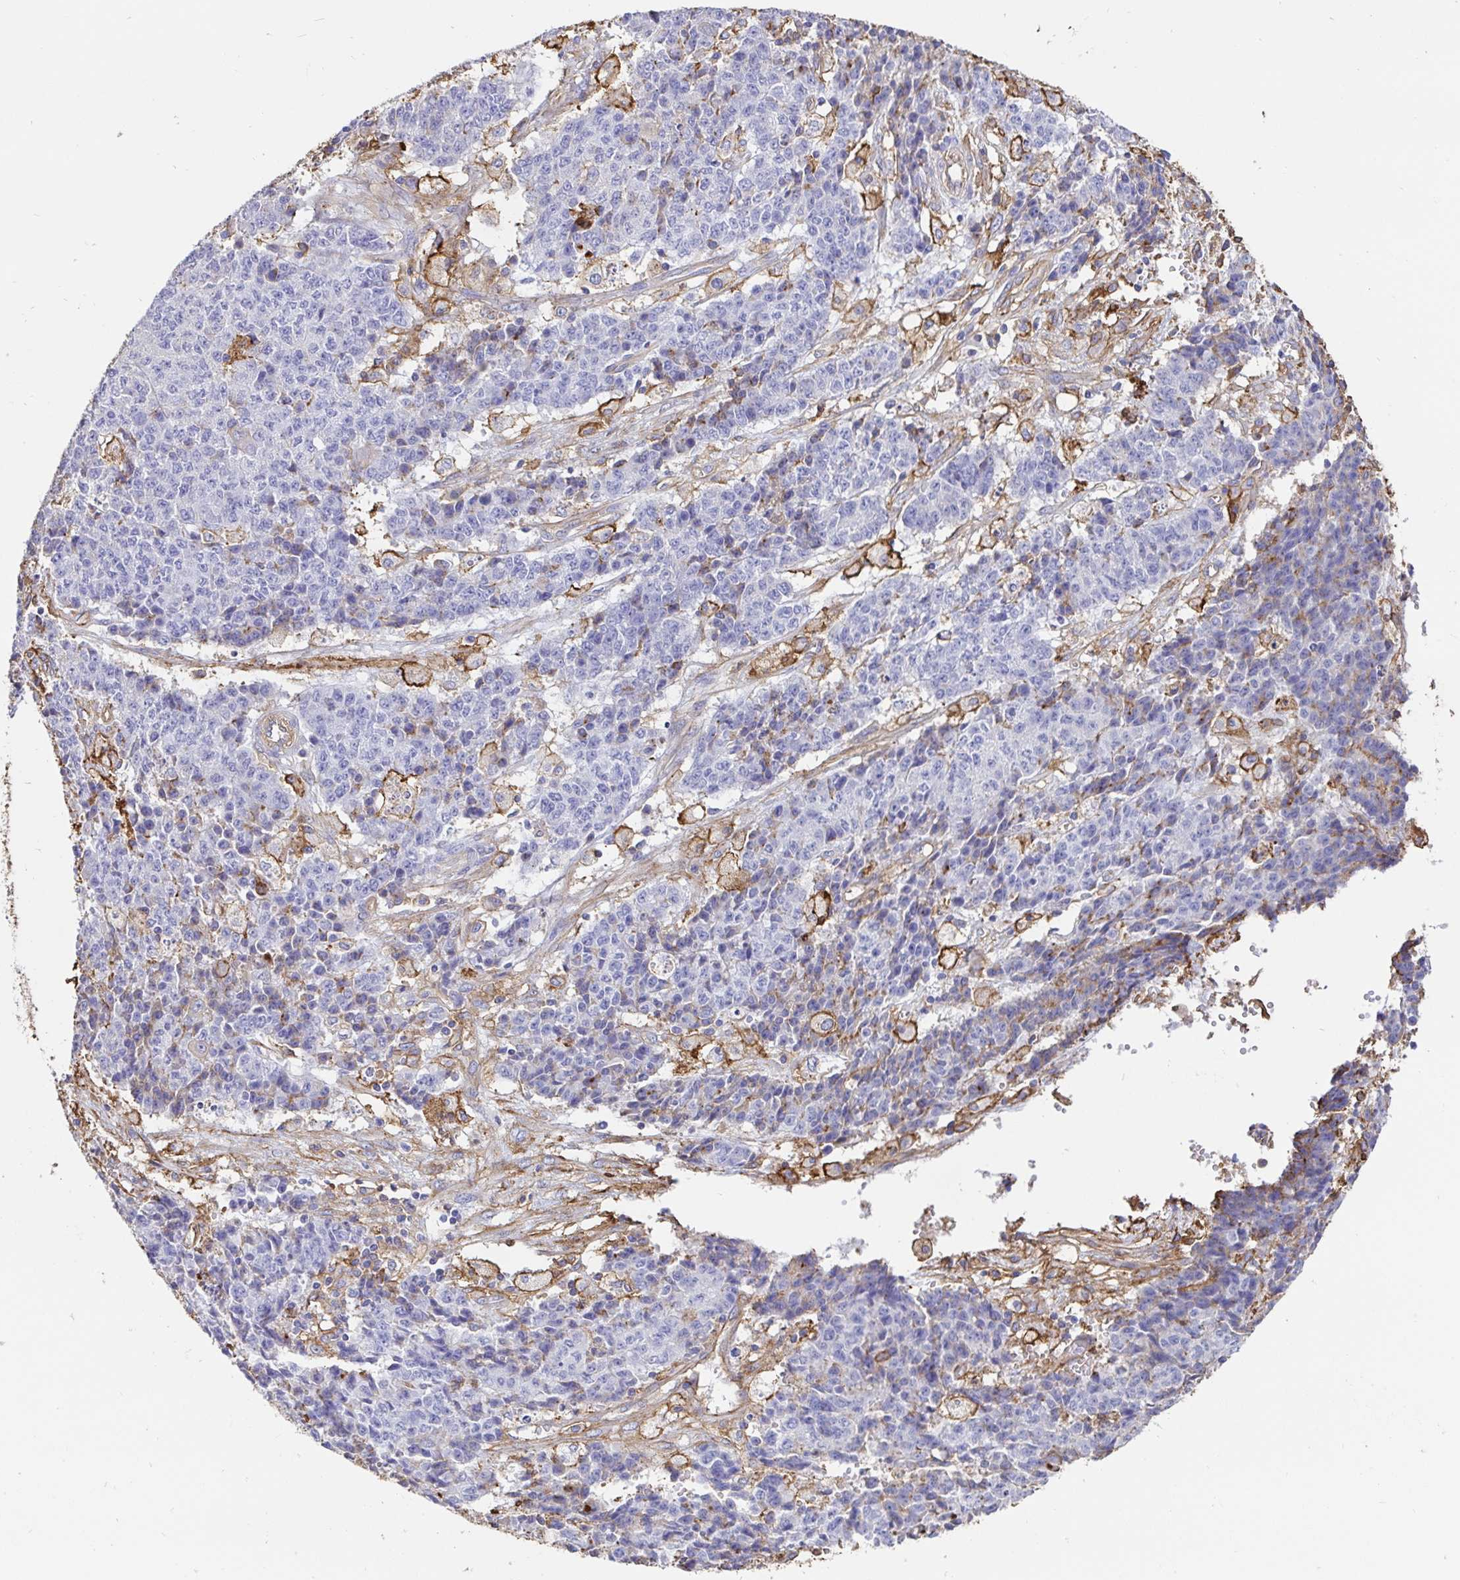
{"staining": {"intensity": "negative", "quantity": "none", "location": "none"}, "tissue": "ovarian cancer", "cell_type": "Tumor cells", "image_type": "cancer", "snomed": [{"axis": "morphology", "description": "Carcinoma, endometroid"}, {"axis": "topography", "description": "Ovary"}], "caption": "Immunohistochemical staining of endometroid carcinoma (ovarian) reveals no significant positivity in tumor cells. (Stains: DAB IHC with hematoxylin counter stain, Microscopy: brightfield microscopy at high magnification).", "gene": "ANXA2", "patient": {"sex": "female", "age": 42}}